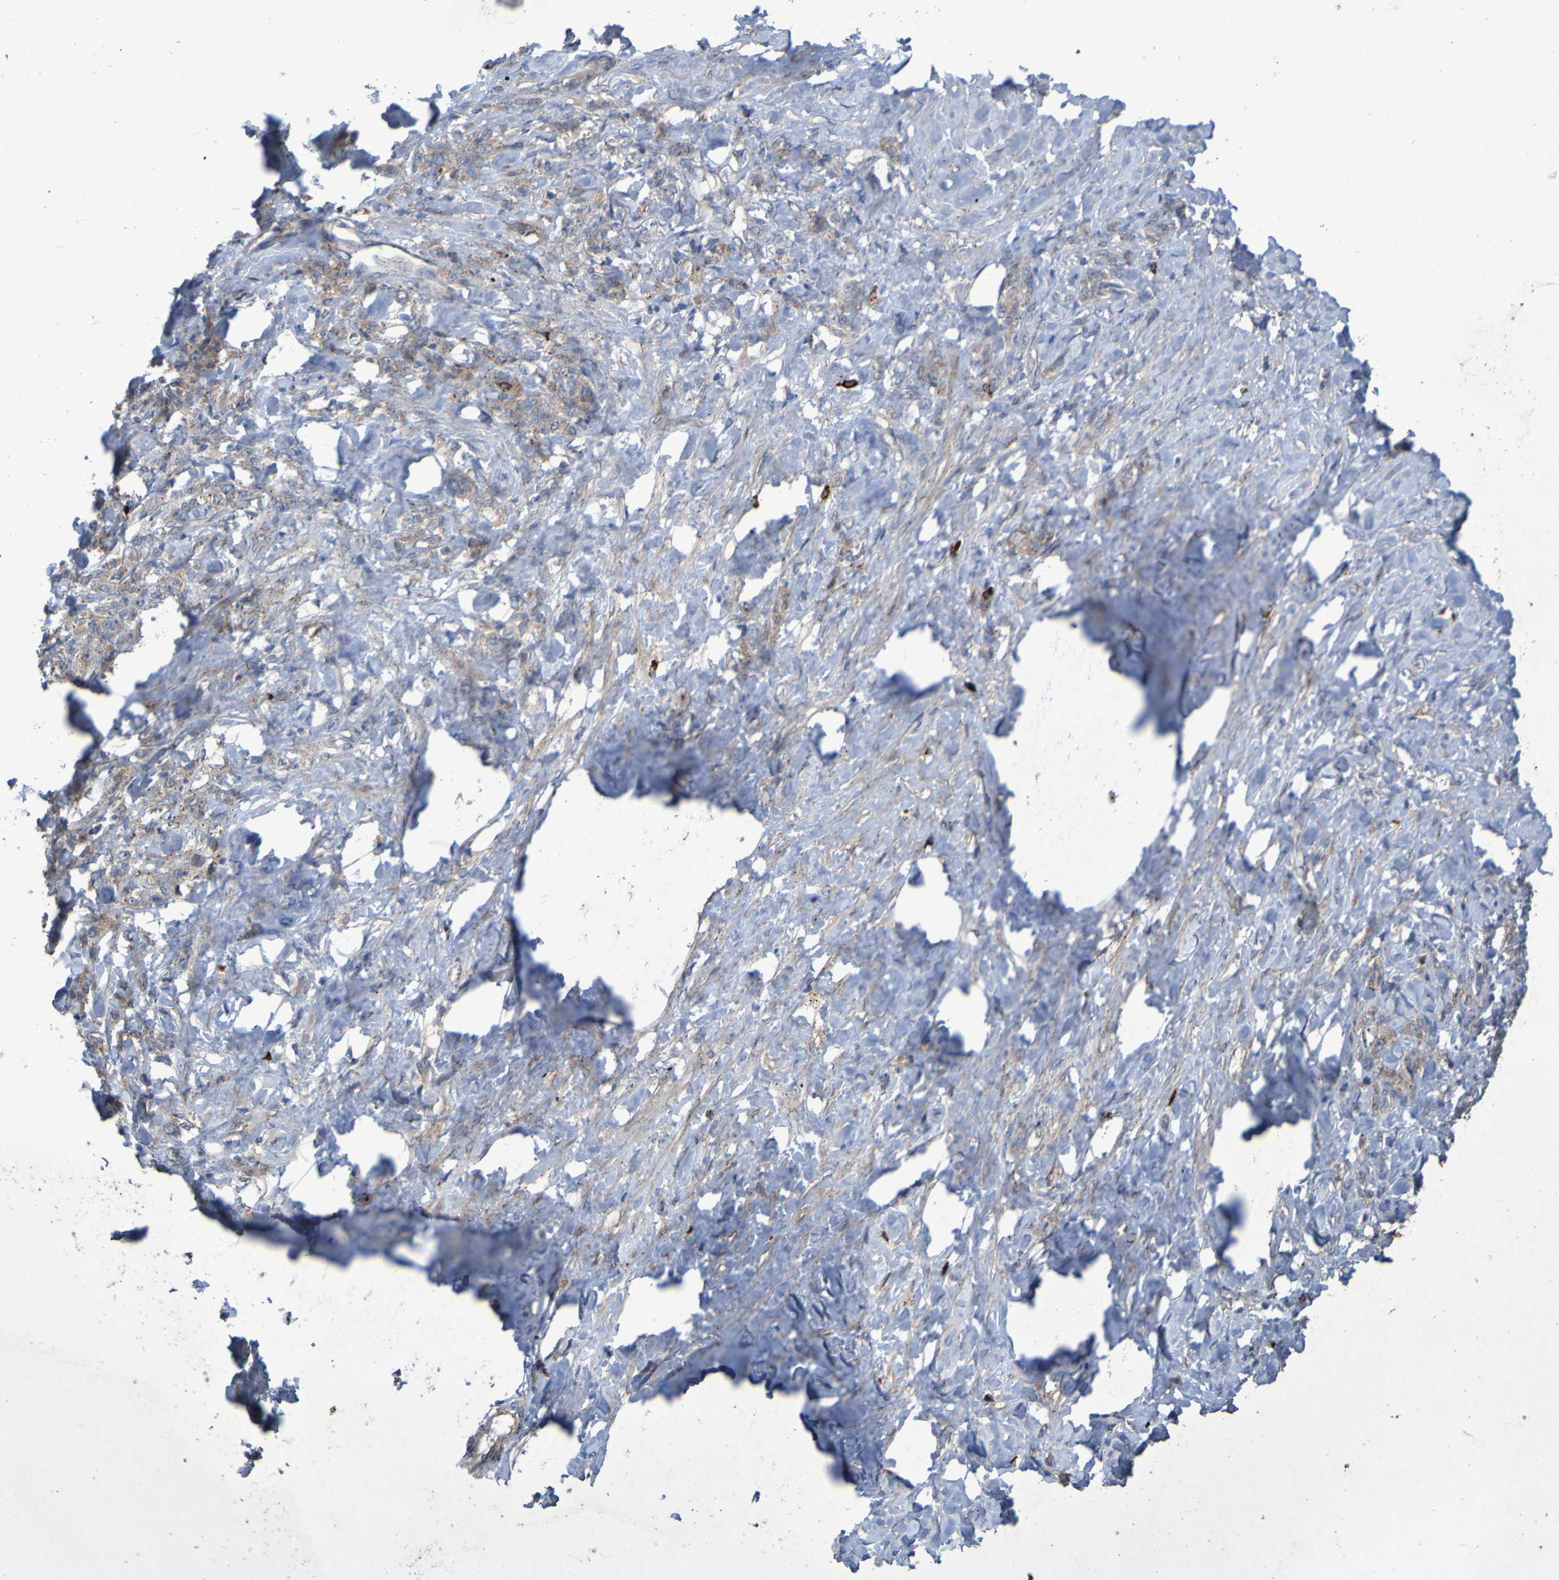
{"staining": {"intensity": "weak", "quantity": ">75%", "location": "cytoplasmic/membranous"}, "tissue": "stomach cancer", "cell_type": "Tumor cells", "image_type": "cancer", "snomed": [{"axis": "morphology", "description": "Adenocarcinoma, NOS"}, {"axis": "topography", "description": "Stomach"}], "caption": "Stomach cancer (adenocarcinoma) tissue exhibits weak cytoplasmic/membranous expression in about >75% of tumor cells (DAB = brown stain, brightfield microscopy at high magnification).", "gene": "ANGPT4", "patient": {"sex": "male", "age": 82}}